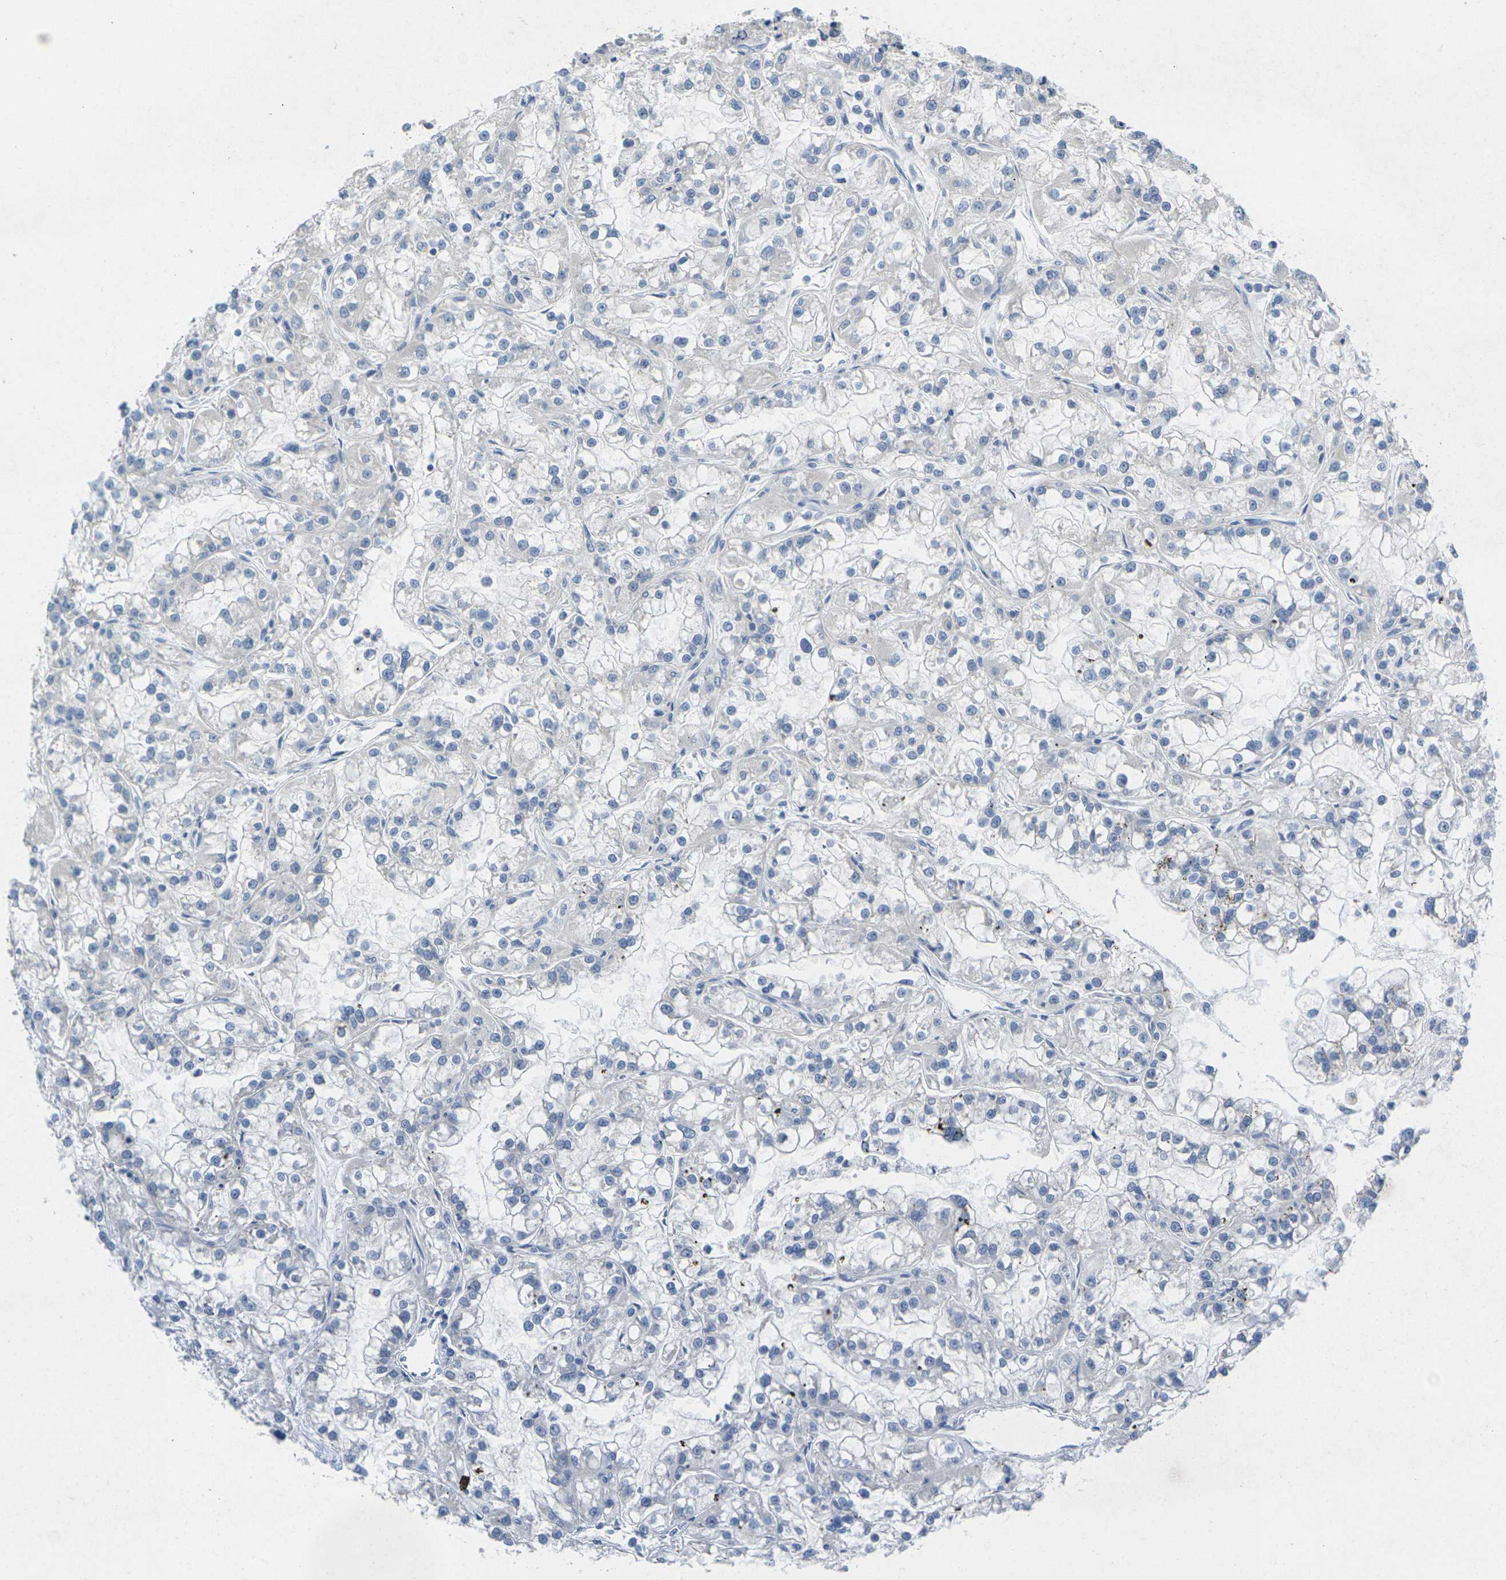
{"staining": {"intensity": "negative", "quantity": "none", "location": "none"}, "tissue": "renal cancer", "cell_type": "Tumor cells", "image_type": "cancer", "snomed": [{"axis": "morphology", "description": "Adenocarcinoma, NOS"}, {"axis": "topography", "description": "Kidney"}], "caption": "Tumor cells are negative for brown protein staining in renal cancer.", "gene": "TNNI3", "patient": {"sex": "female", "age": 52}}